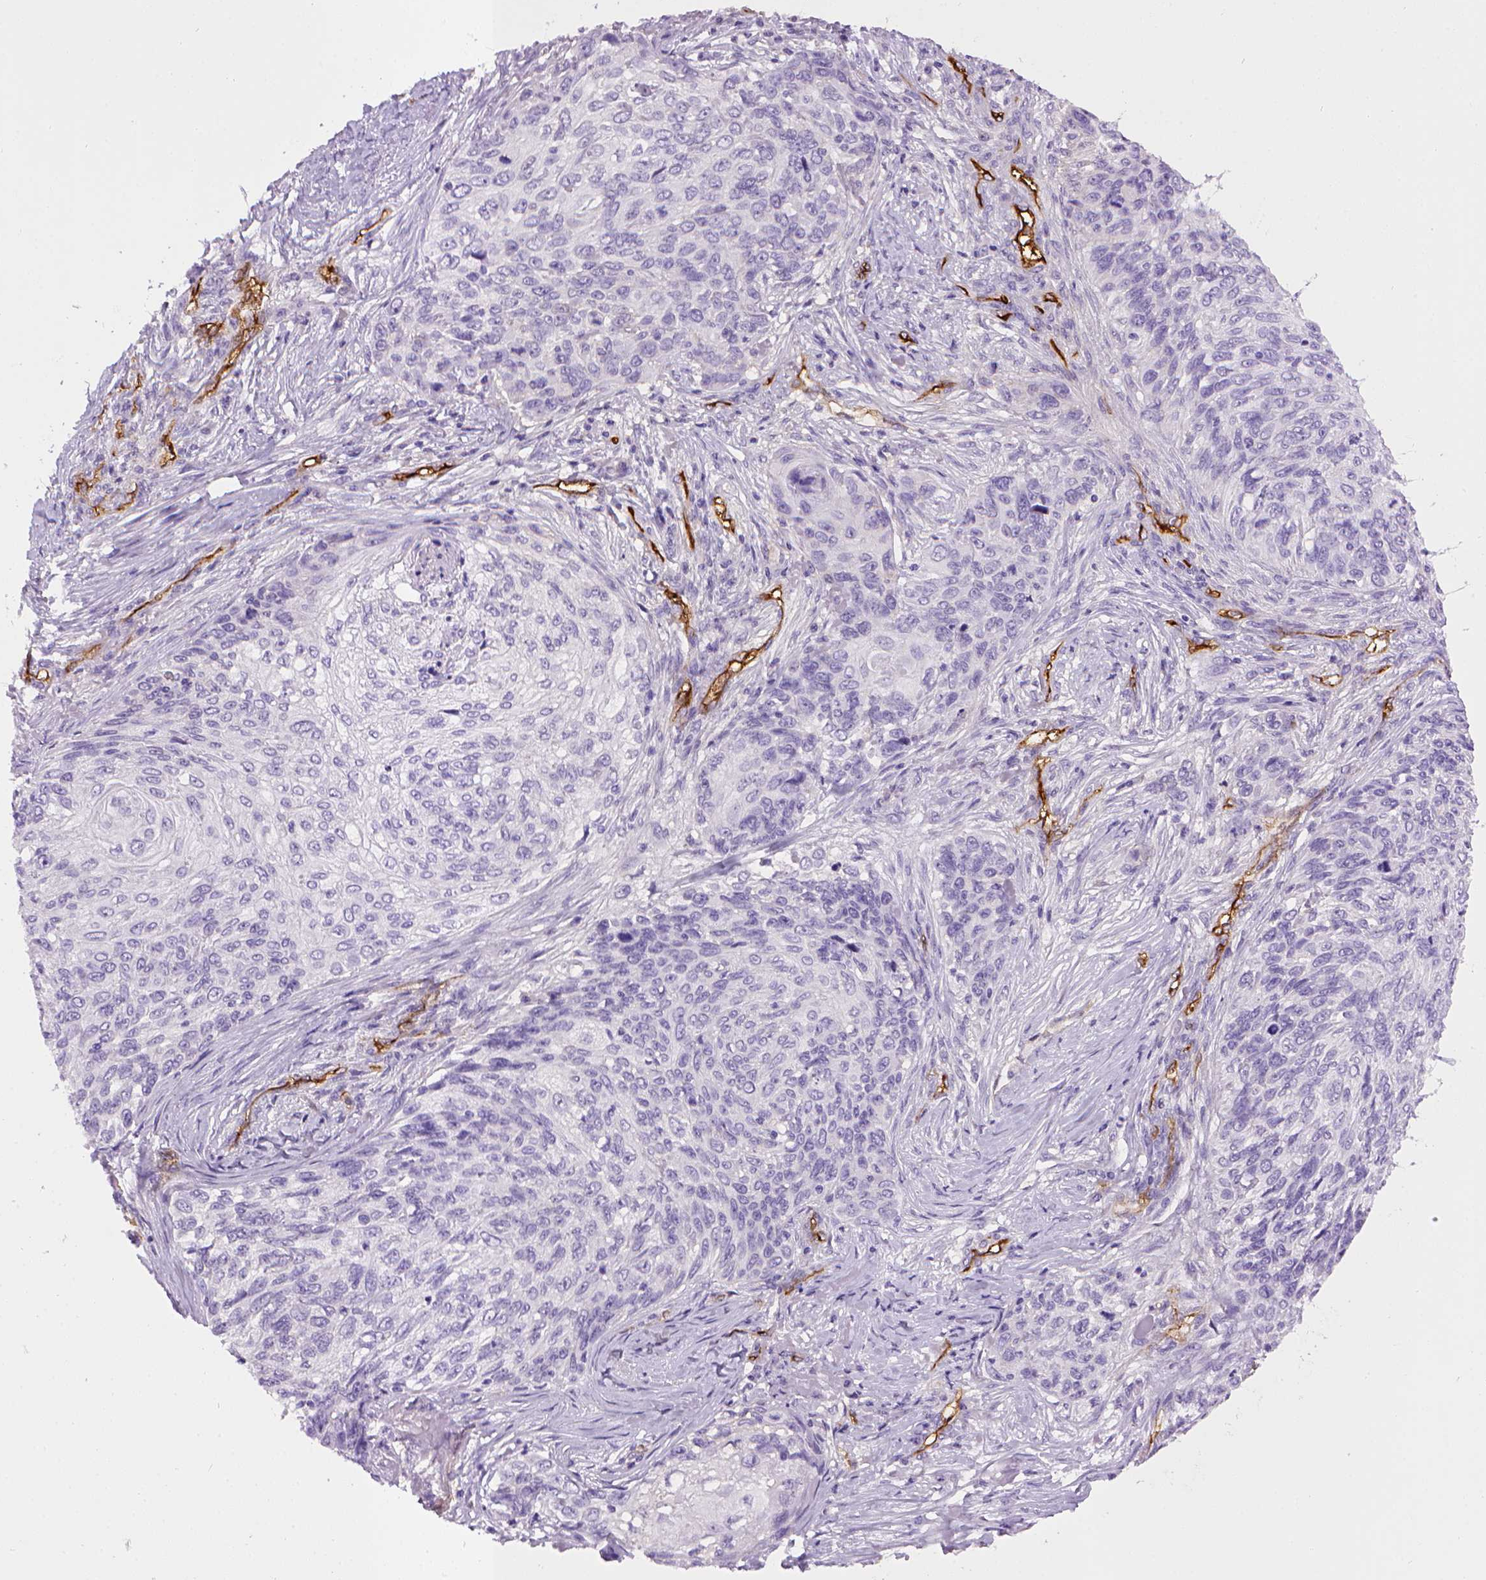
{"staining": {"intensity": "negative", "quantity": "none", "location": "none"}, "tissue": "skin cancer", "cell_type": "Tumor cells", "image_type": "cancer", "snomed": [{"axis": "morphology", "description": "Squamous cell carcinoma, NOS"}, {"axis": "topography", "description": "Skin"}], "caption": "High power microscopy histopathology image of an IHC histopathology image of skin cancer (squamous cell carcinoma), revealing no significant positivity in tumor cells.", "gene": "ENG", "patient": {"sex": "male", "age": 92}}